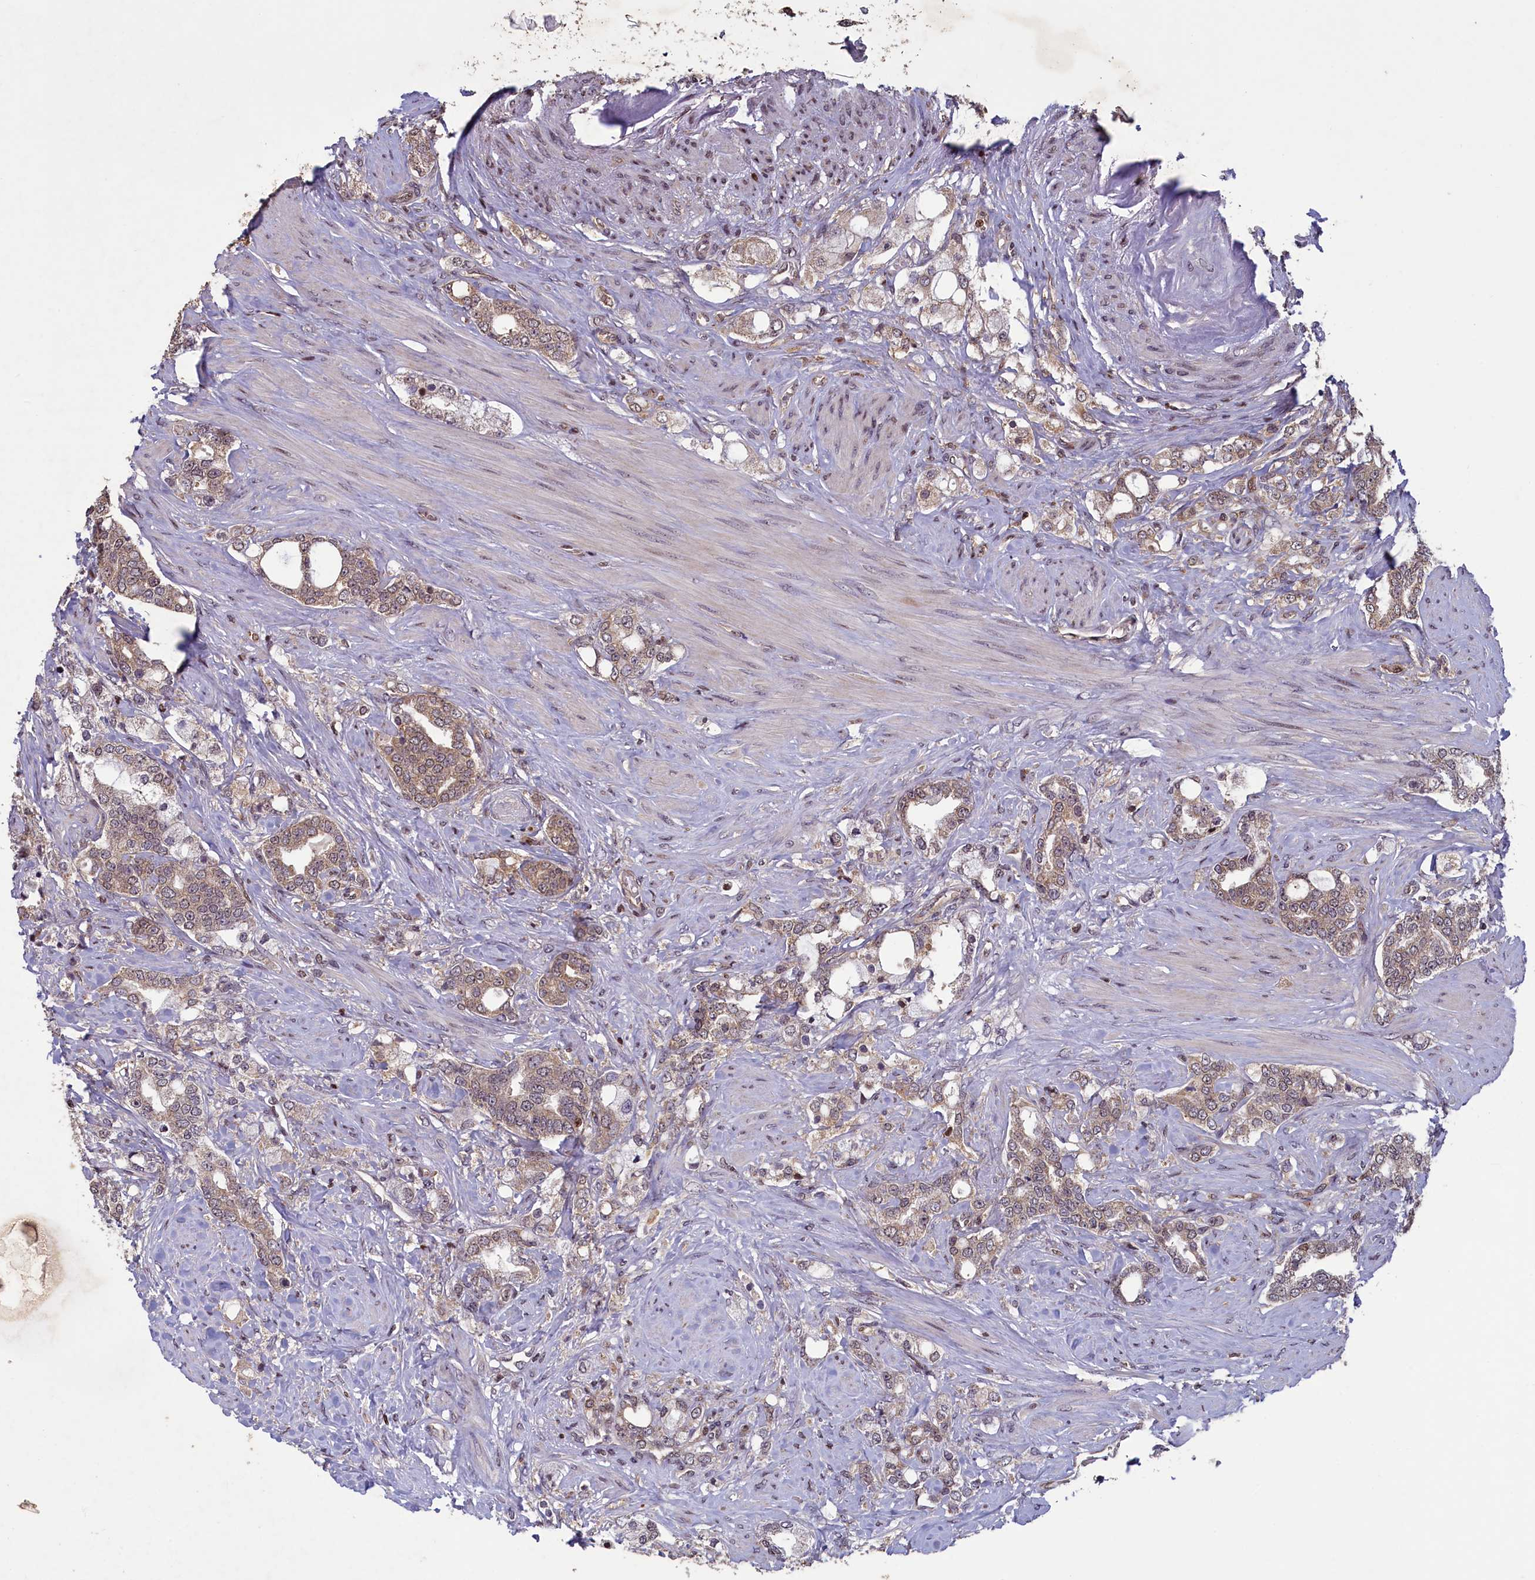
{"staining": {"intensity": "weak", "quantity": ">75%", "location": "cytoplasmic/membranous"}, "tissue": "prostate cancer", "cell_type": "Tumor cells", "image_type": "cancer", "snomed": [{"axis": "morphology", "description": "Adenocarcinoma, High grade"}, {"axis": "topography", "description": "Prostate"}], "caption": "Weak cytoplasmic/membranous protein positivity is seen in about >75% of tumor cells in high-grade adenocarcinoma (prostate). (Stains: DAB in brown, nuclei in blue, Microscopy: brightfield microscopy at high magnification).", "gene": "NUBP1", "patient": {"sex": "male", "age": 64}}